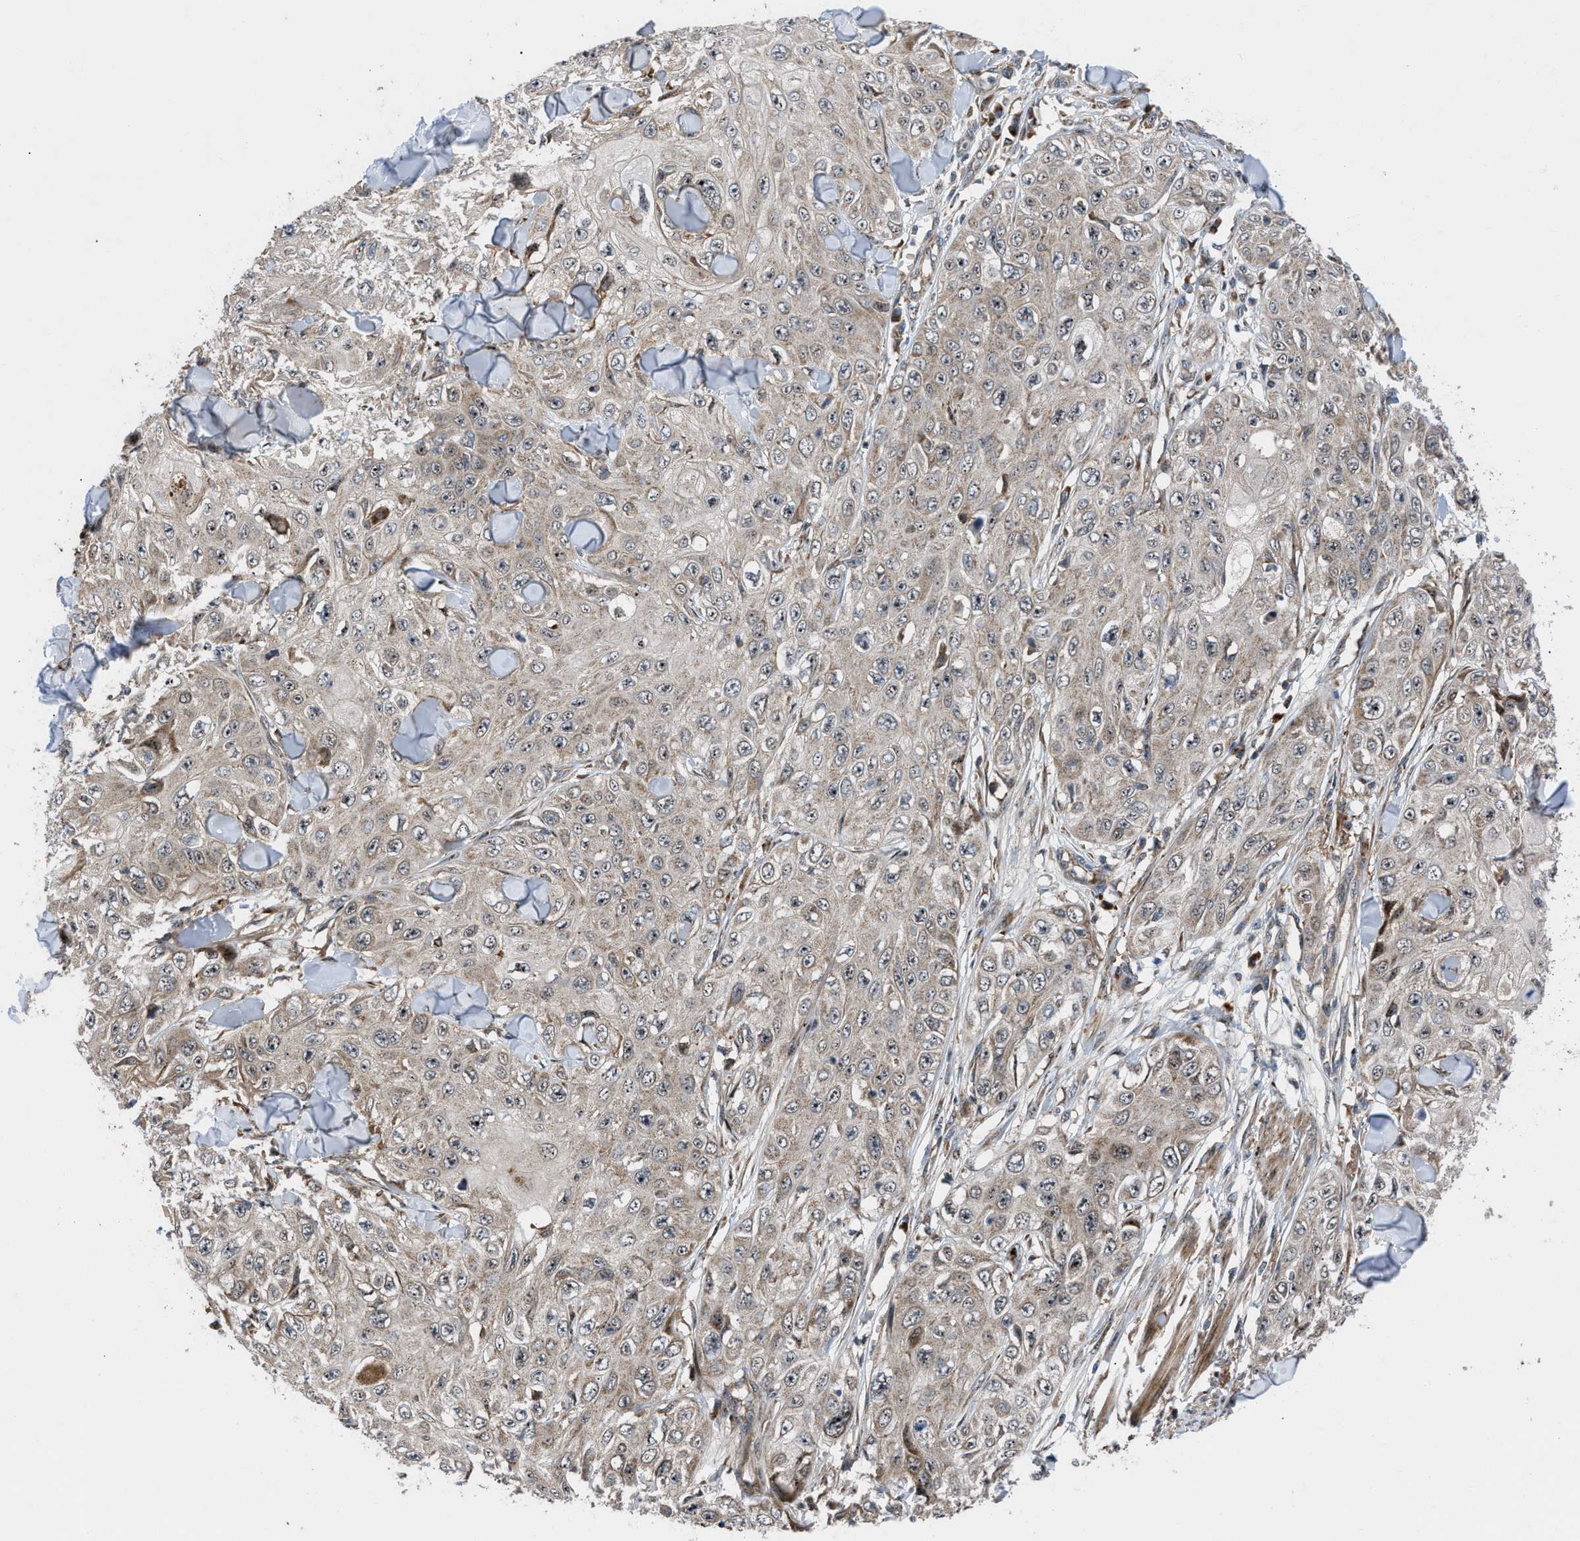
{"staining": {"intensity": "weak", "quantity": ">75%", "location": "cytoplasmic/membranous"}, "tissue": "skin cancer", "cell_type": "Tumor cells", "image_type": "cancer", "snomed": [{"axis": "morphology", "description": "Squamous cell carcinoma, NOS"}, {"axis": "topography", "description": "Skin"}], "caption": "IHC micrograph of neoplastic tissue: human skin squamous cell carcinoma stained using IHC exhibits low levels of weak protein expression localized specifically in the cytoplasmic/membranous of tumor cells, appearing as a cytoplasmic/membranous brown color.", "gene": "AP3M2", "patient": {"sex": "male", "age": 86}}